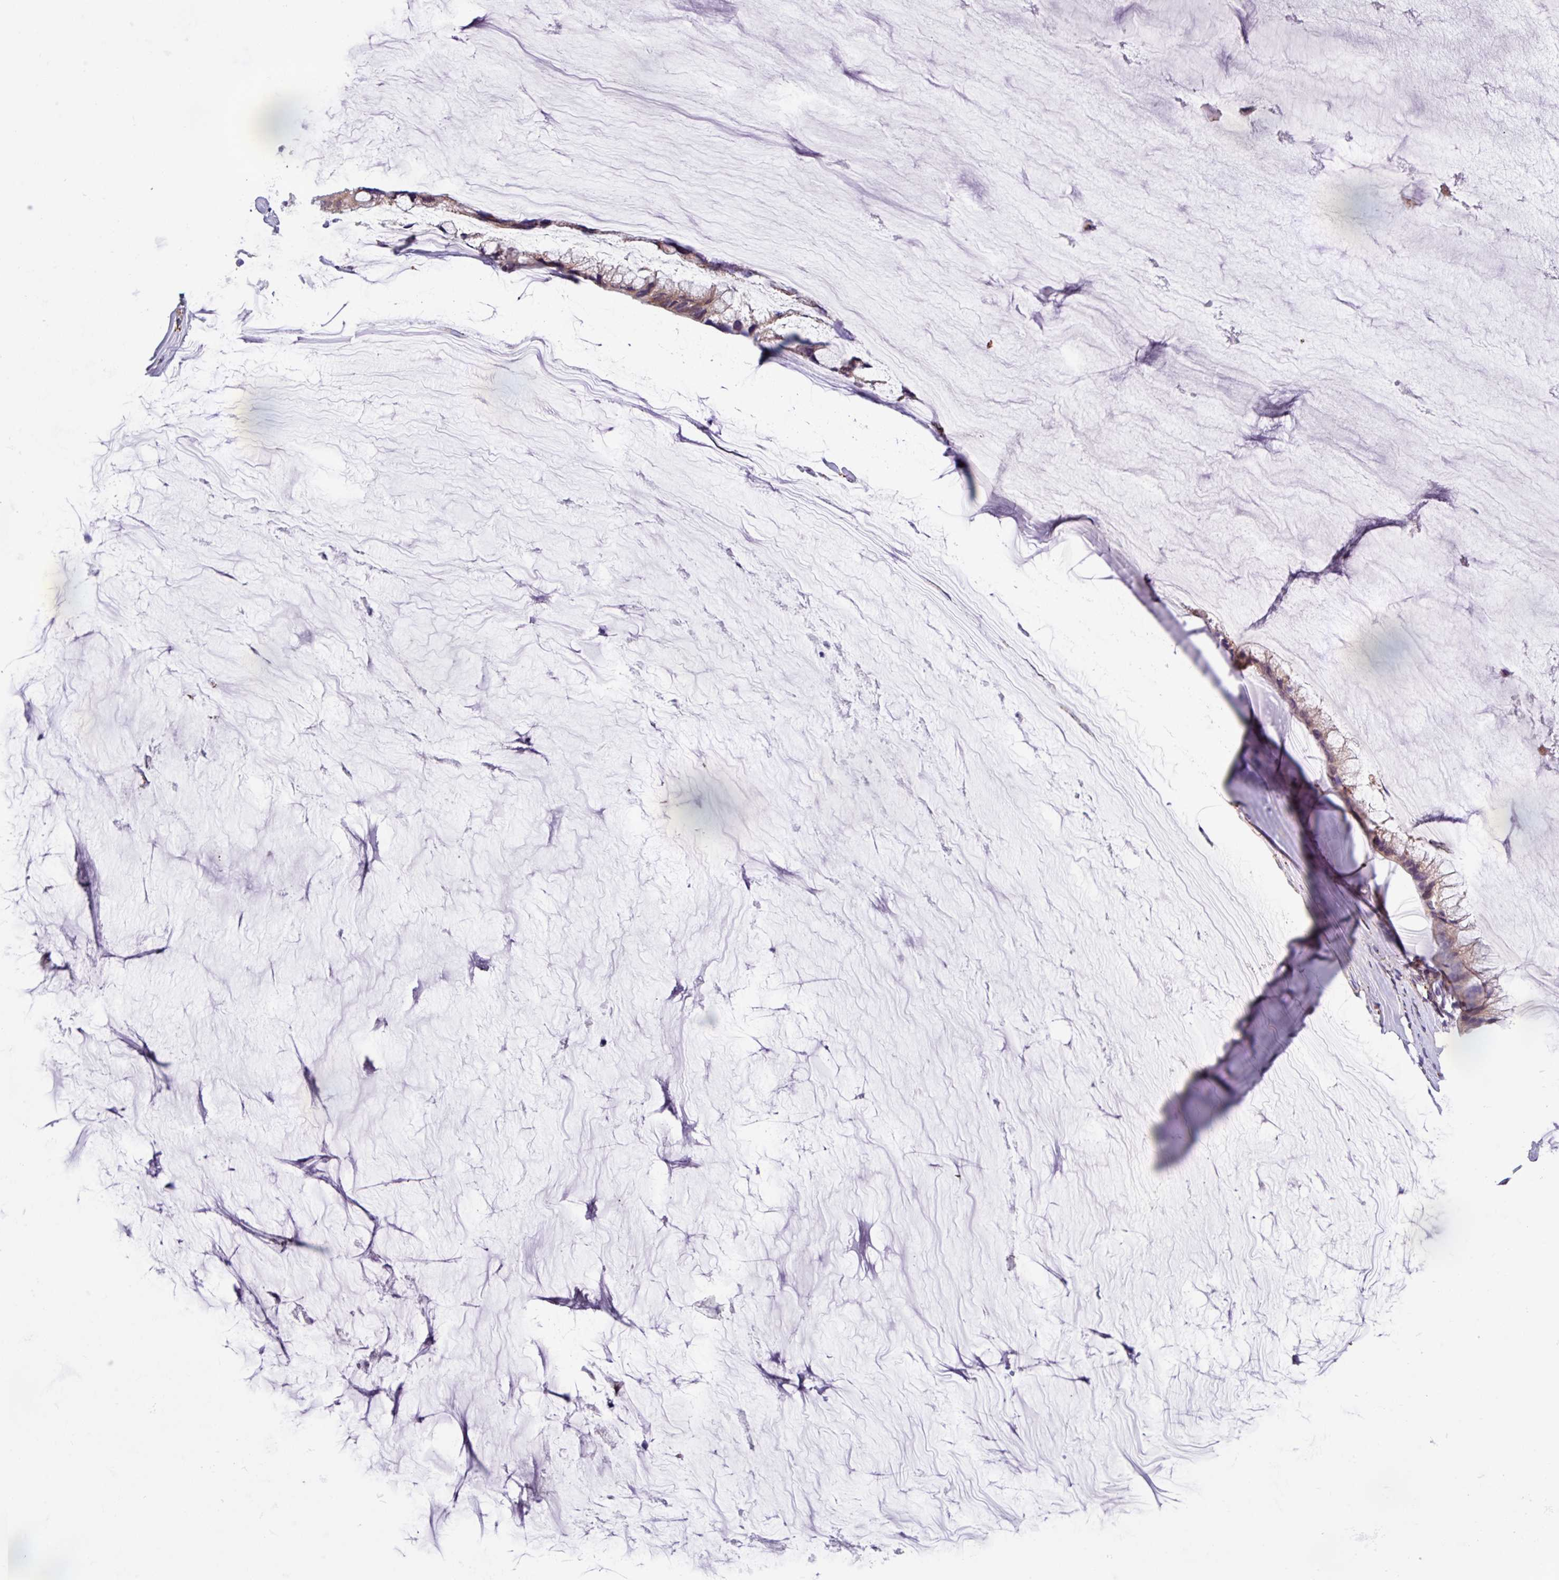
{"staining": {"intensity": "weak", "quantity": ">75%", "location": "cytoplasmic/membranous"}, "tissue": "ovarian cancer", "cell_type": "Tumor cells", "image_type": "cancer", "snomed": [{"axis": "morphology", "description": "Cystadenocarcinoma, mucinous, NOS"}, {"axis": "topography", "description": "Ovary"}], "caption": "Weak cytoplasmic/membranous positivity is seen in about >75% of tumor cells in mucinous cystadenocarcinoma (ovarian).", "gene": "AKIRIN1", "patient": {"sex": "female", "age": 39}}